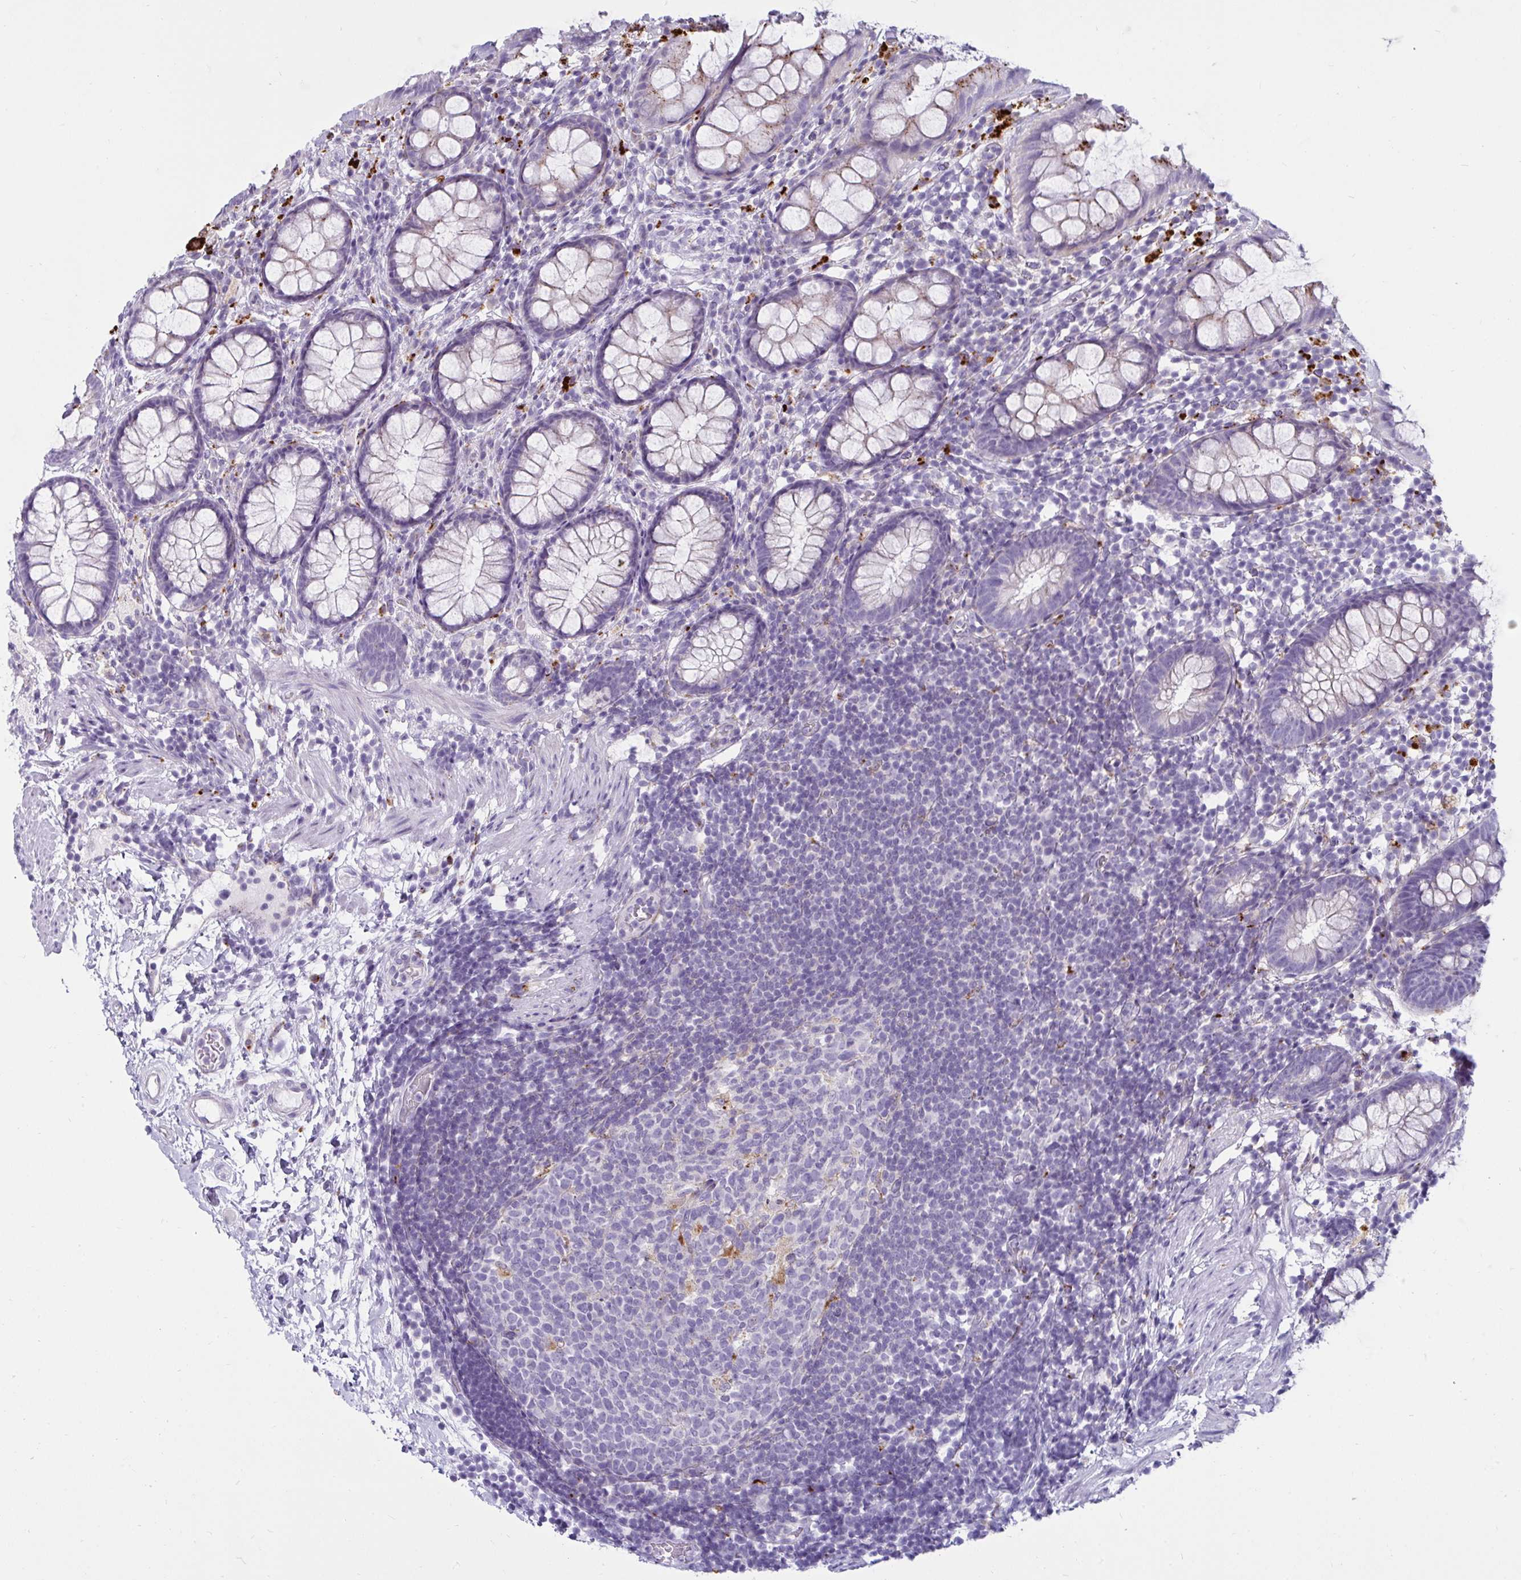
{"staining": {"intensity": "negative", "quantity": "none", "location": "none"}, "tissue": "rectum", "cell_type": "Glandular cells", "image_type": "normal", "snomed": [{"axis": "morphology", "description": "Normal tissue, NOS"}, {"axis": "topography", "description": "Rectum"}], "caption": "Immunohistochemistry (IHC) micrograph of normal rectum: rectum stained with DAB (3,3'-diaminobenzidine) reveals no significant protein positivity in glandular cells.", "gene": "CTSZ", "patient": {"sex": "female", "age": 62}}